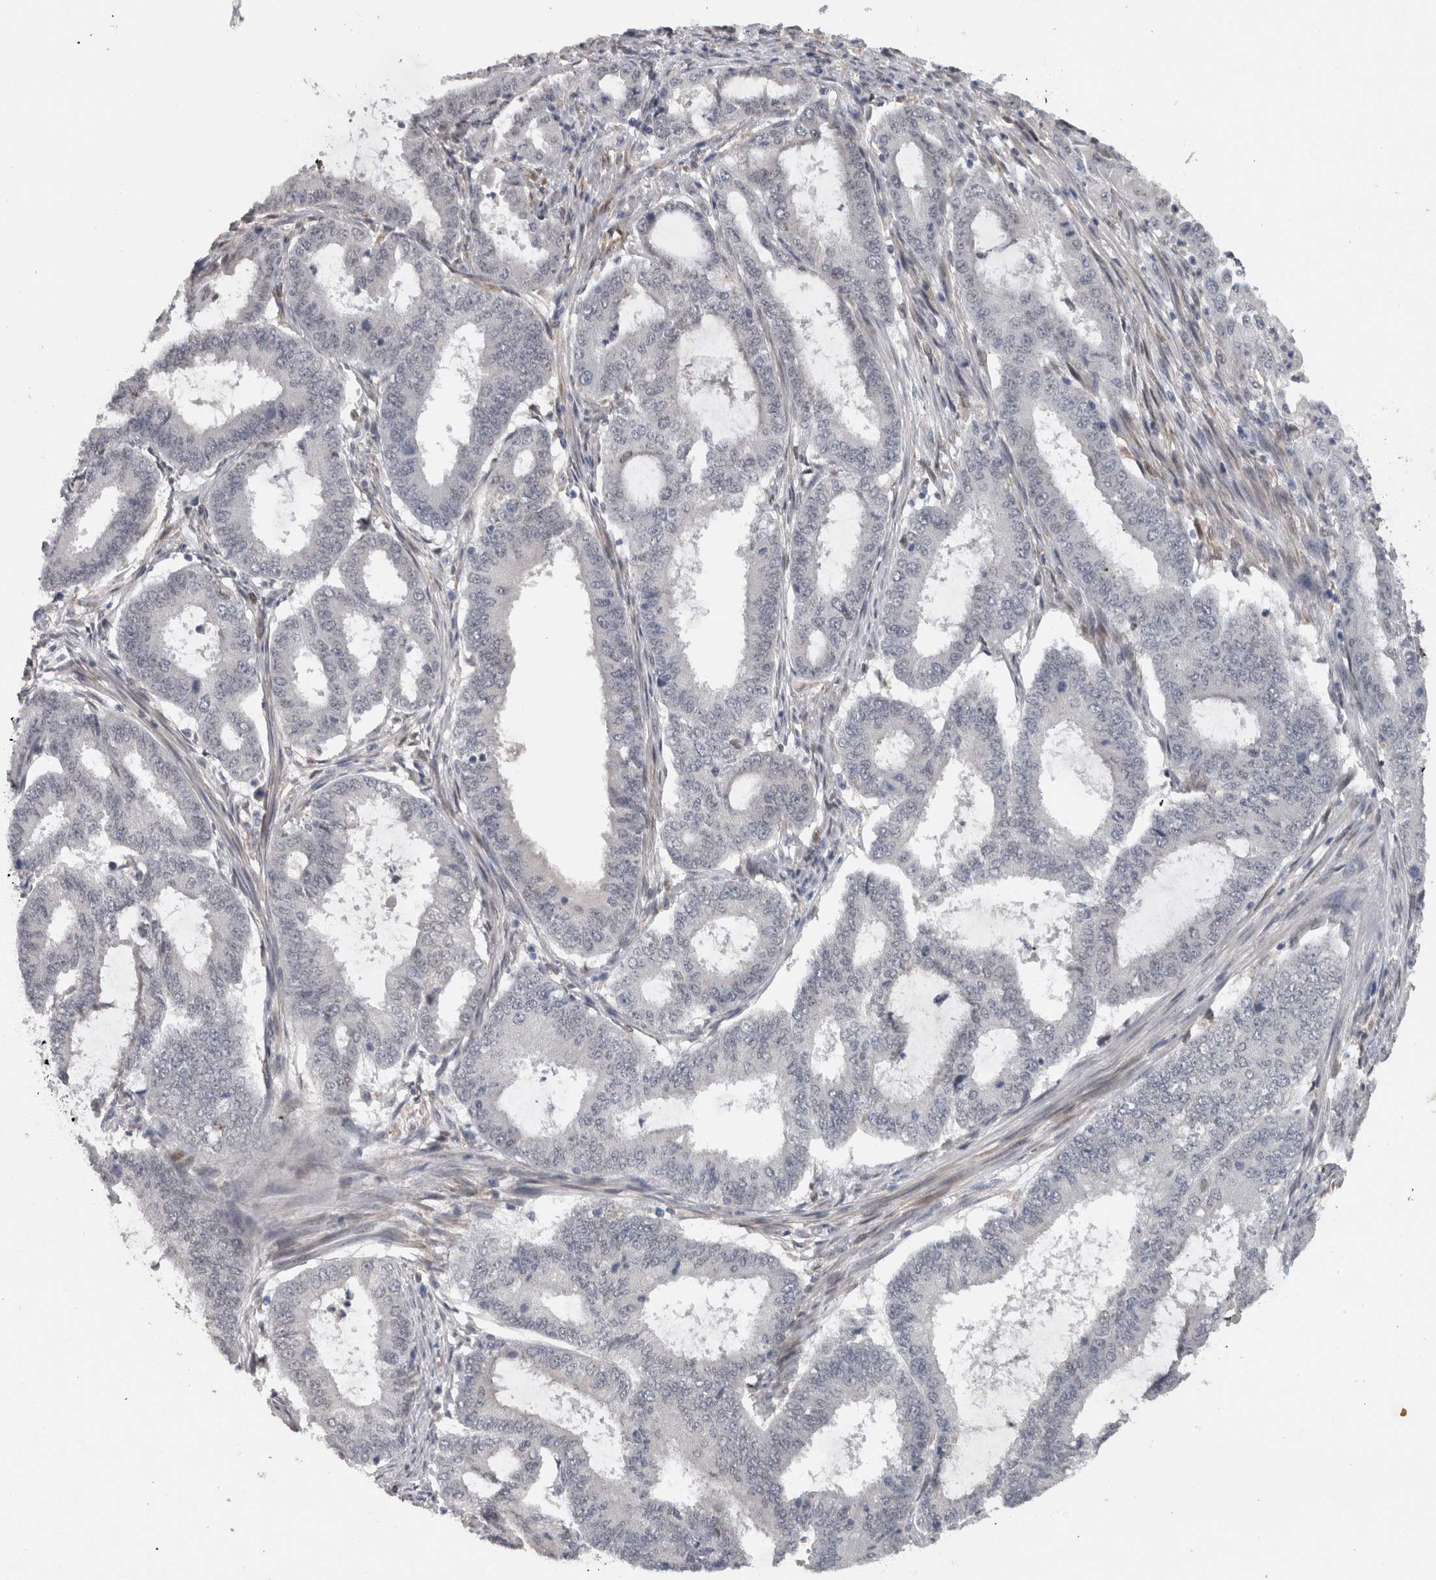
{"staining": {"intensity": "negative", "quantity": "none", "location": "none"}, "tissue": "endometrial cancer", "cell_type": "Tumor cells", "image_type": "cancer", "snomed": [{"axis": "morphology", "description": "Adenocarcinoma, NOS"}, {"axis": "topography", "description": "Endometrium"}], "caption": "Human endometrial cancer stained for a protein using immunohistochemistry reveals no staining in tumor cells.", "gene": "PRXL2A", "patient": {"sex": "female", "age": 51}}